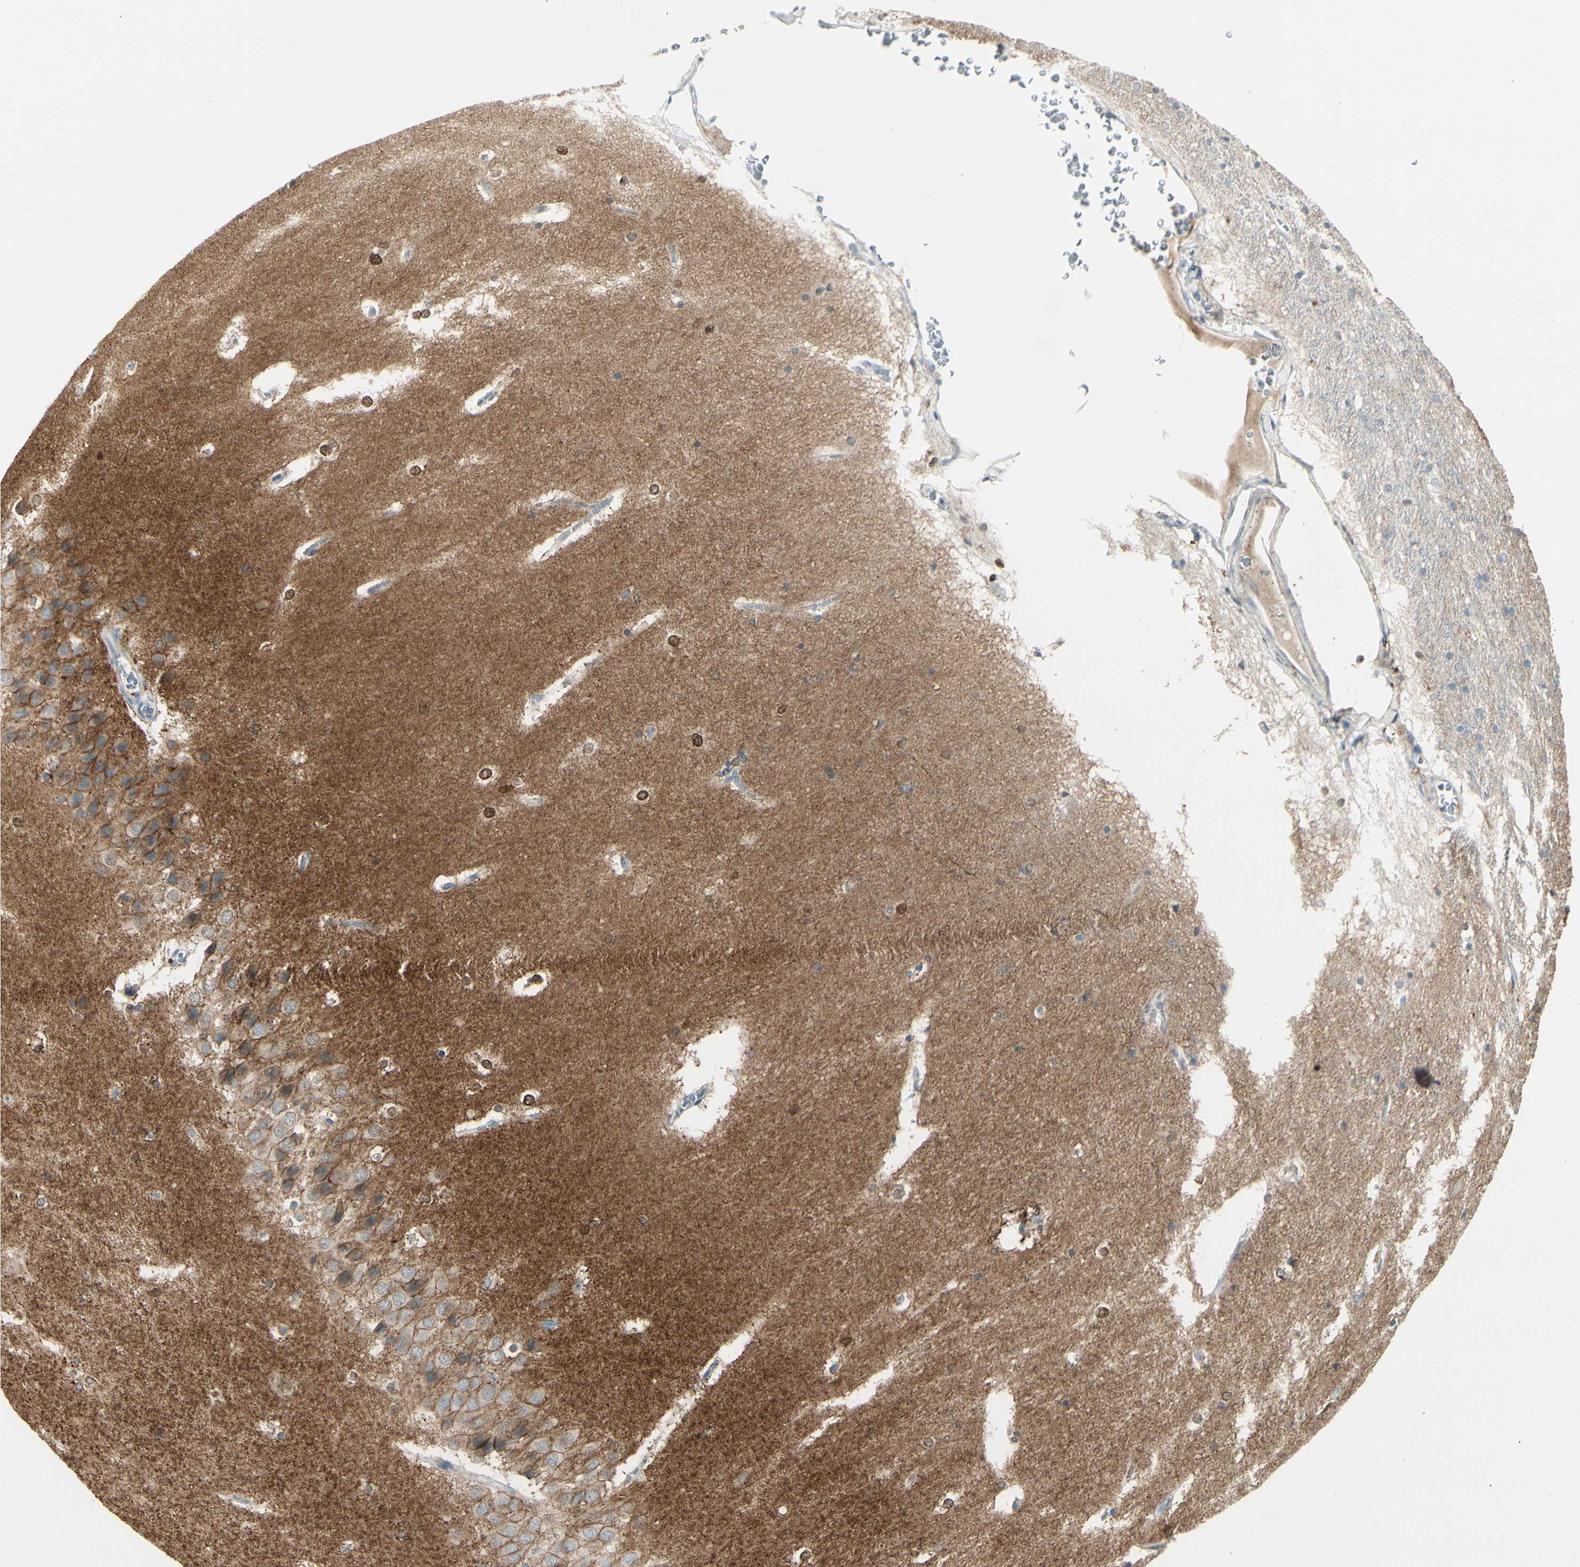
{"staining": {"intensity": "moderate", "quantity": "<25%", "location": "nuclear"}, "tissue": "hippocampus", "cell_type": "Glial cells", "image_type": "normal", "snomed": [{"axis": "morphology", "description": "Normal tissue, NOS"}, {"axis": "topography", "description": "Hippocampus"}], "caption": "Moderate nuclear expression is seen in approximately <25% of glial cells in benign hippocampus. (IHC, brightfield microscopy, high magnification).", "gene": "CACNA2D1", "patient": {"sex": "female", "age": 19}}